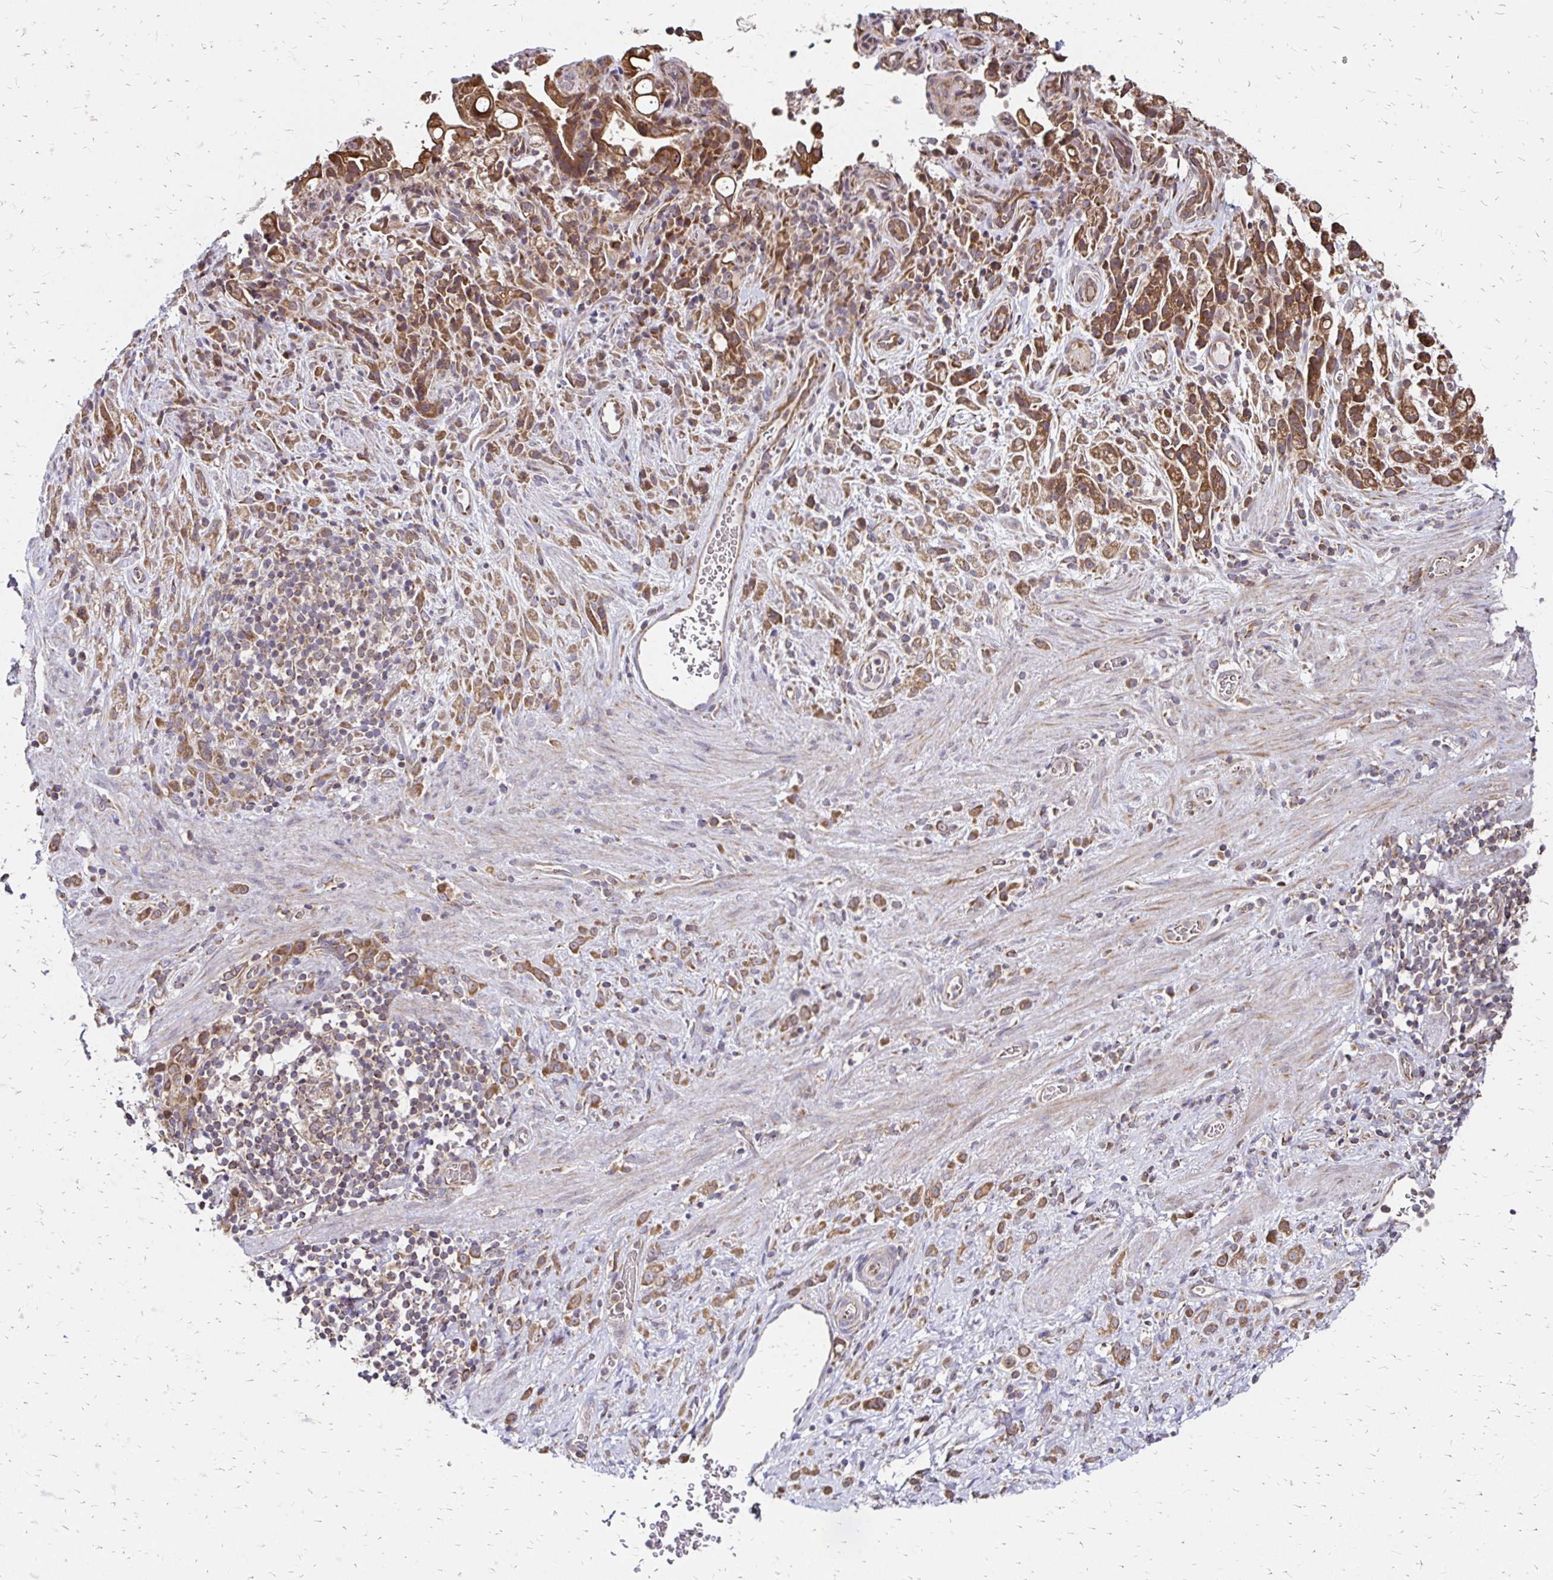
{"staining": {"intensity": "moderate", "quantity": ">75%", "location": "cytoplasmic/membranous"}, "tissue": "stomach cancer", "cell_type": "Tumor cells", "image_type": "cancer", "snomed": [{"axis": "morphology", "description": "Adenocarcinoma, NOS"}, {"axis": "topography", "description": "Stomach"}], "caption": "Immunohistochemical staining of human adenocarcinoma (stomach) exhibits medium levels of moderate cytoplasmic/membranous protein positivity in about >75% of tumor cells.", "gene": "ZW10", "patient": {"sex": "female", "age": 60}}